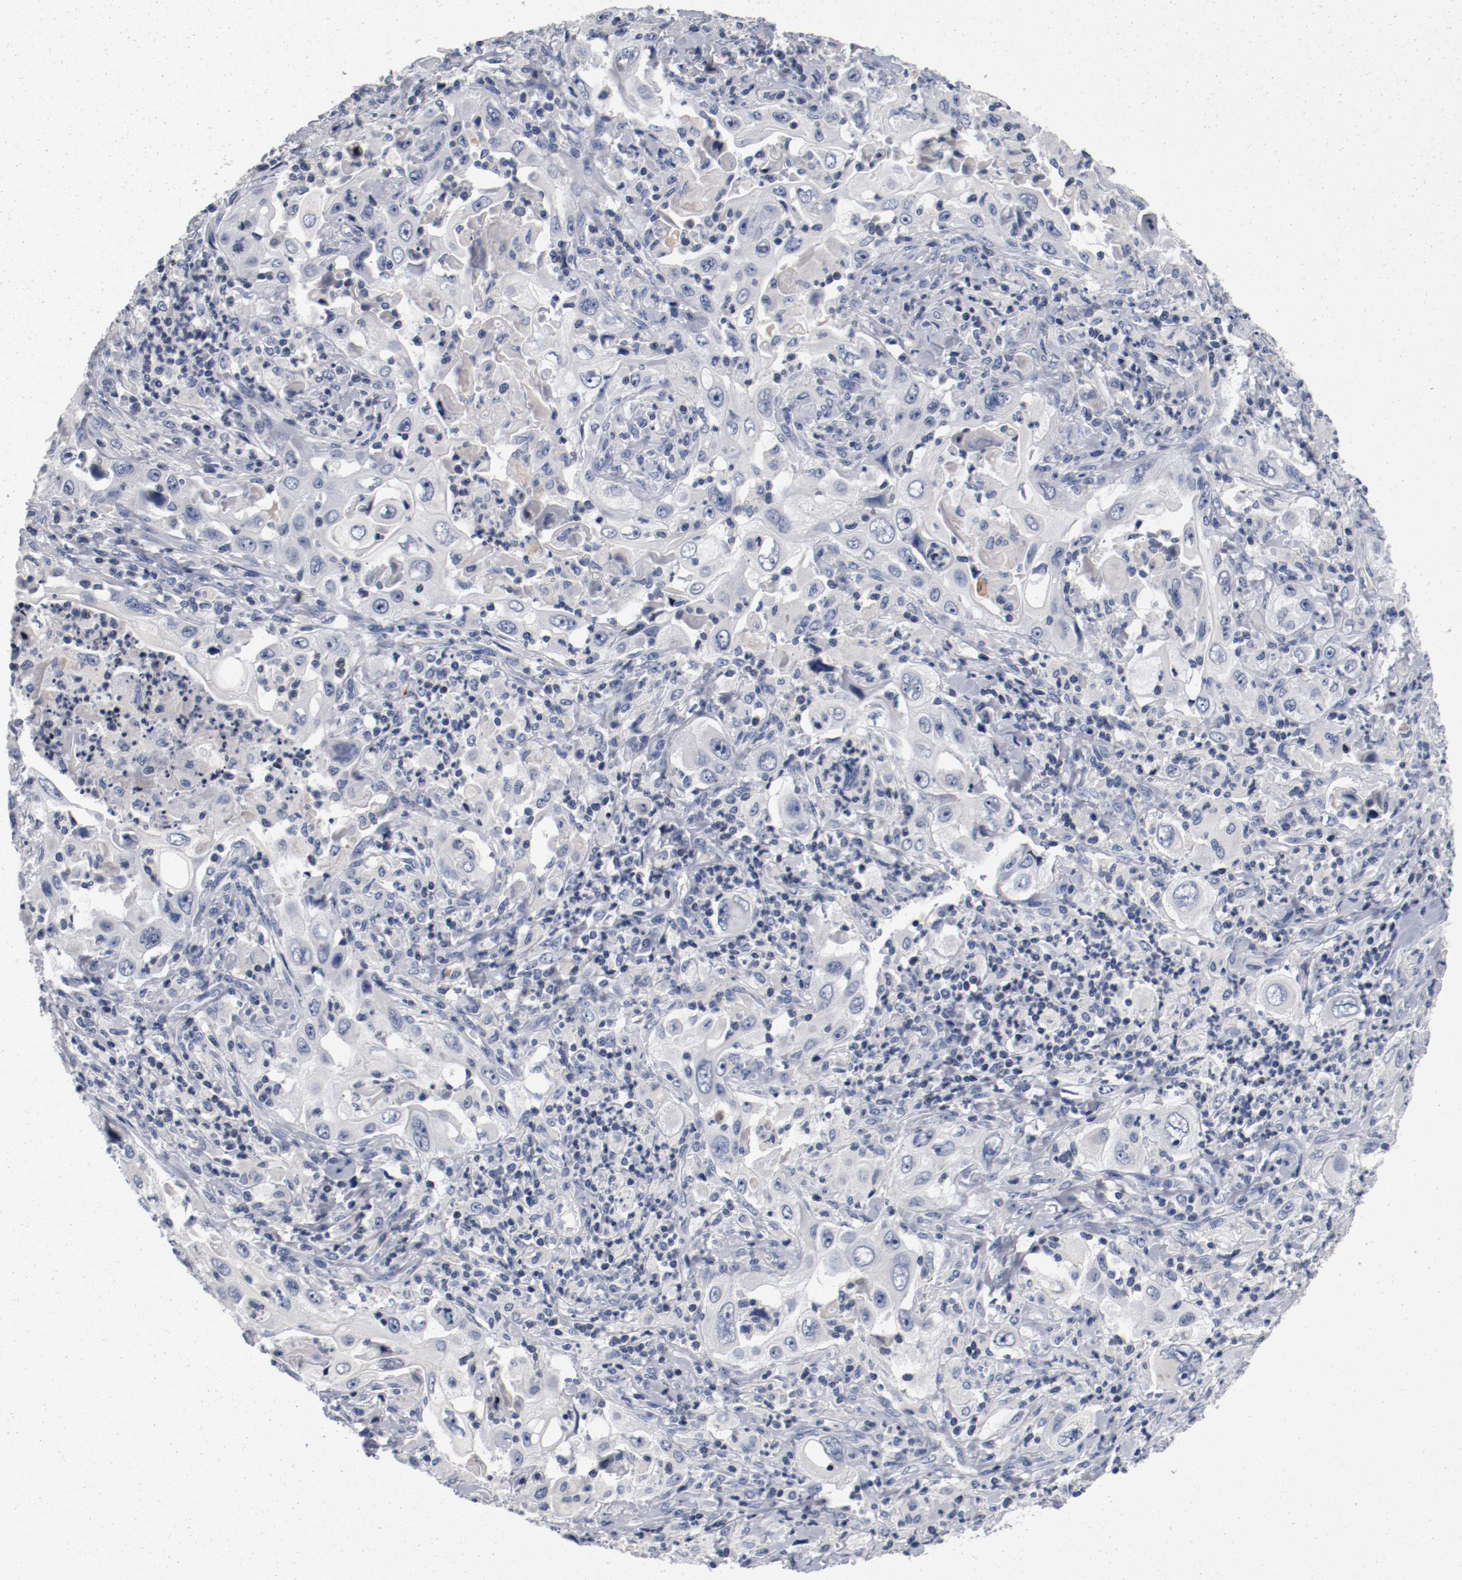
{"staining": {"intensity": "negative", "quantity": "none", "location": "none"}, "tissue": "pancreatic cancer", "cell_type": "Tumor cells", "image_type": "cancer", "snomed": [{"axis": "morphology", "description": "Adenocarcinoma, NOS"}, {"axis": "topography", "description": "Pancreas"}], "caption": "The immunohistochemistry image has no significant expression in tumor cells of pancreatic cancer tissue. (Brightfield microscopy of DAB IHC at high magnification).", "gene": "PIM1", "patient": {"sex": "male", "age": 70}}